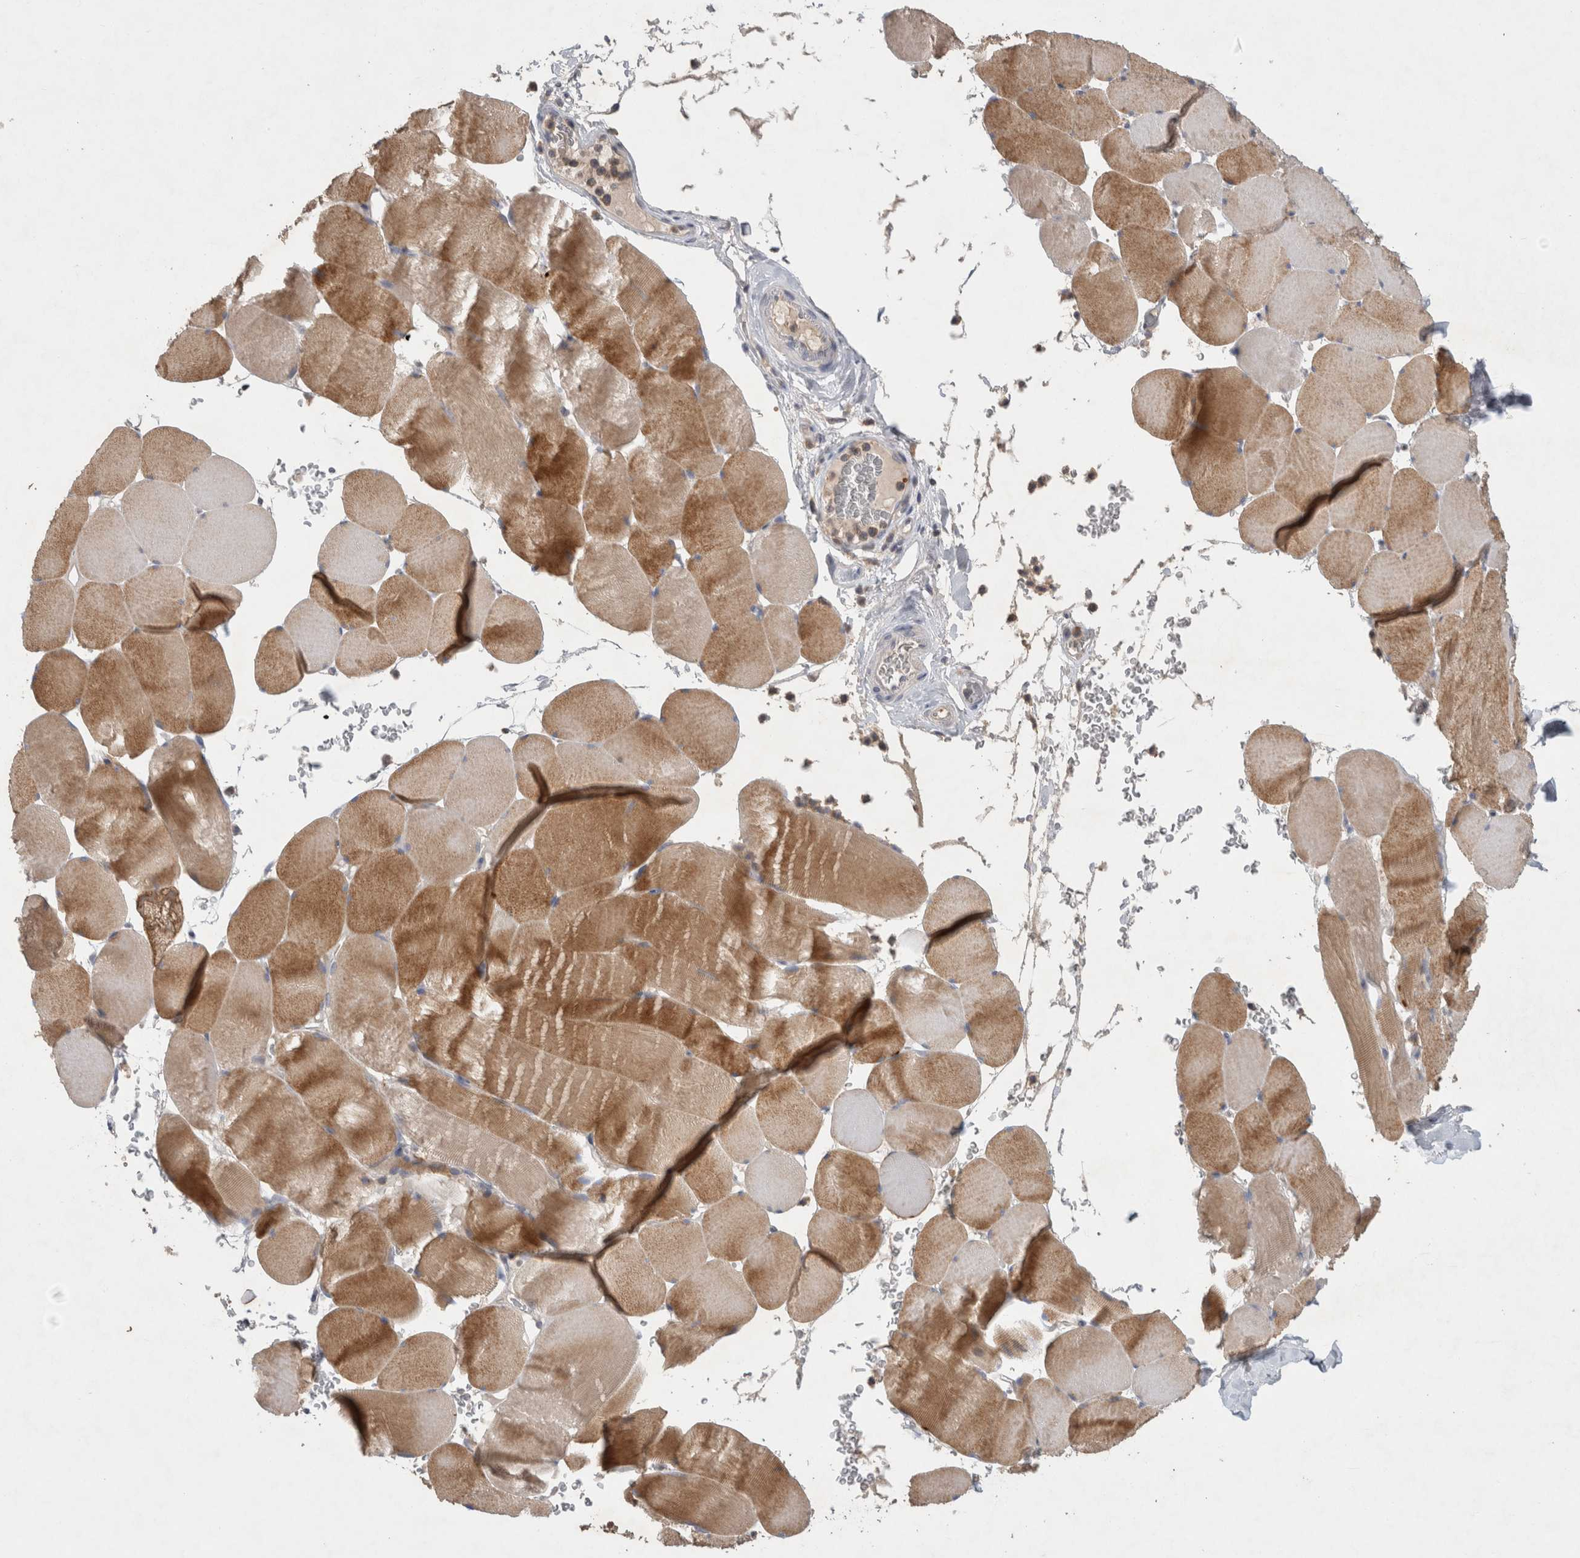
{"staining": {"intensity": "moderate", "quantity": ">75%", "location": "cytoplasmic/membranous"}, "tissue": "skeletal muscle", "cell_type": "Myocytes", "image_type": "normal", "snomed": [{"axis": "morphology", "description": "Normal tissue, NOS"}, {"axis": "topography", "description": "Skeletal muscle"}], "caption": "Immunohistochemical staining of unremarkable skeletal muscle exhibits >75% levels of moderate cytoplasmic/membranous protein positivity in about >75% of myocytes. Nuclei are stained in blue.", "gene": "GFRA2", "patient": {"sex": "male", "age": 62}}